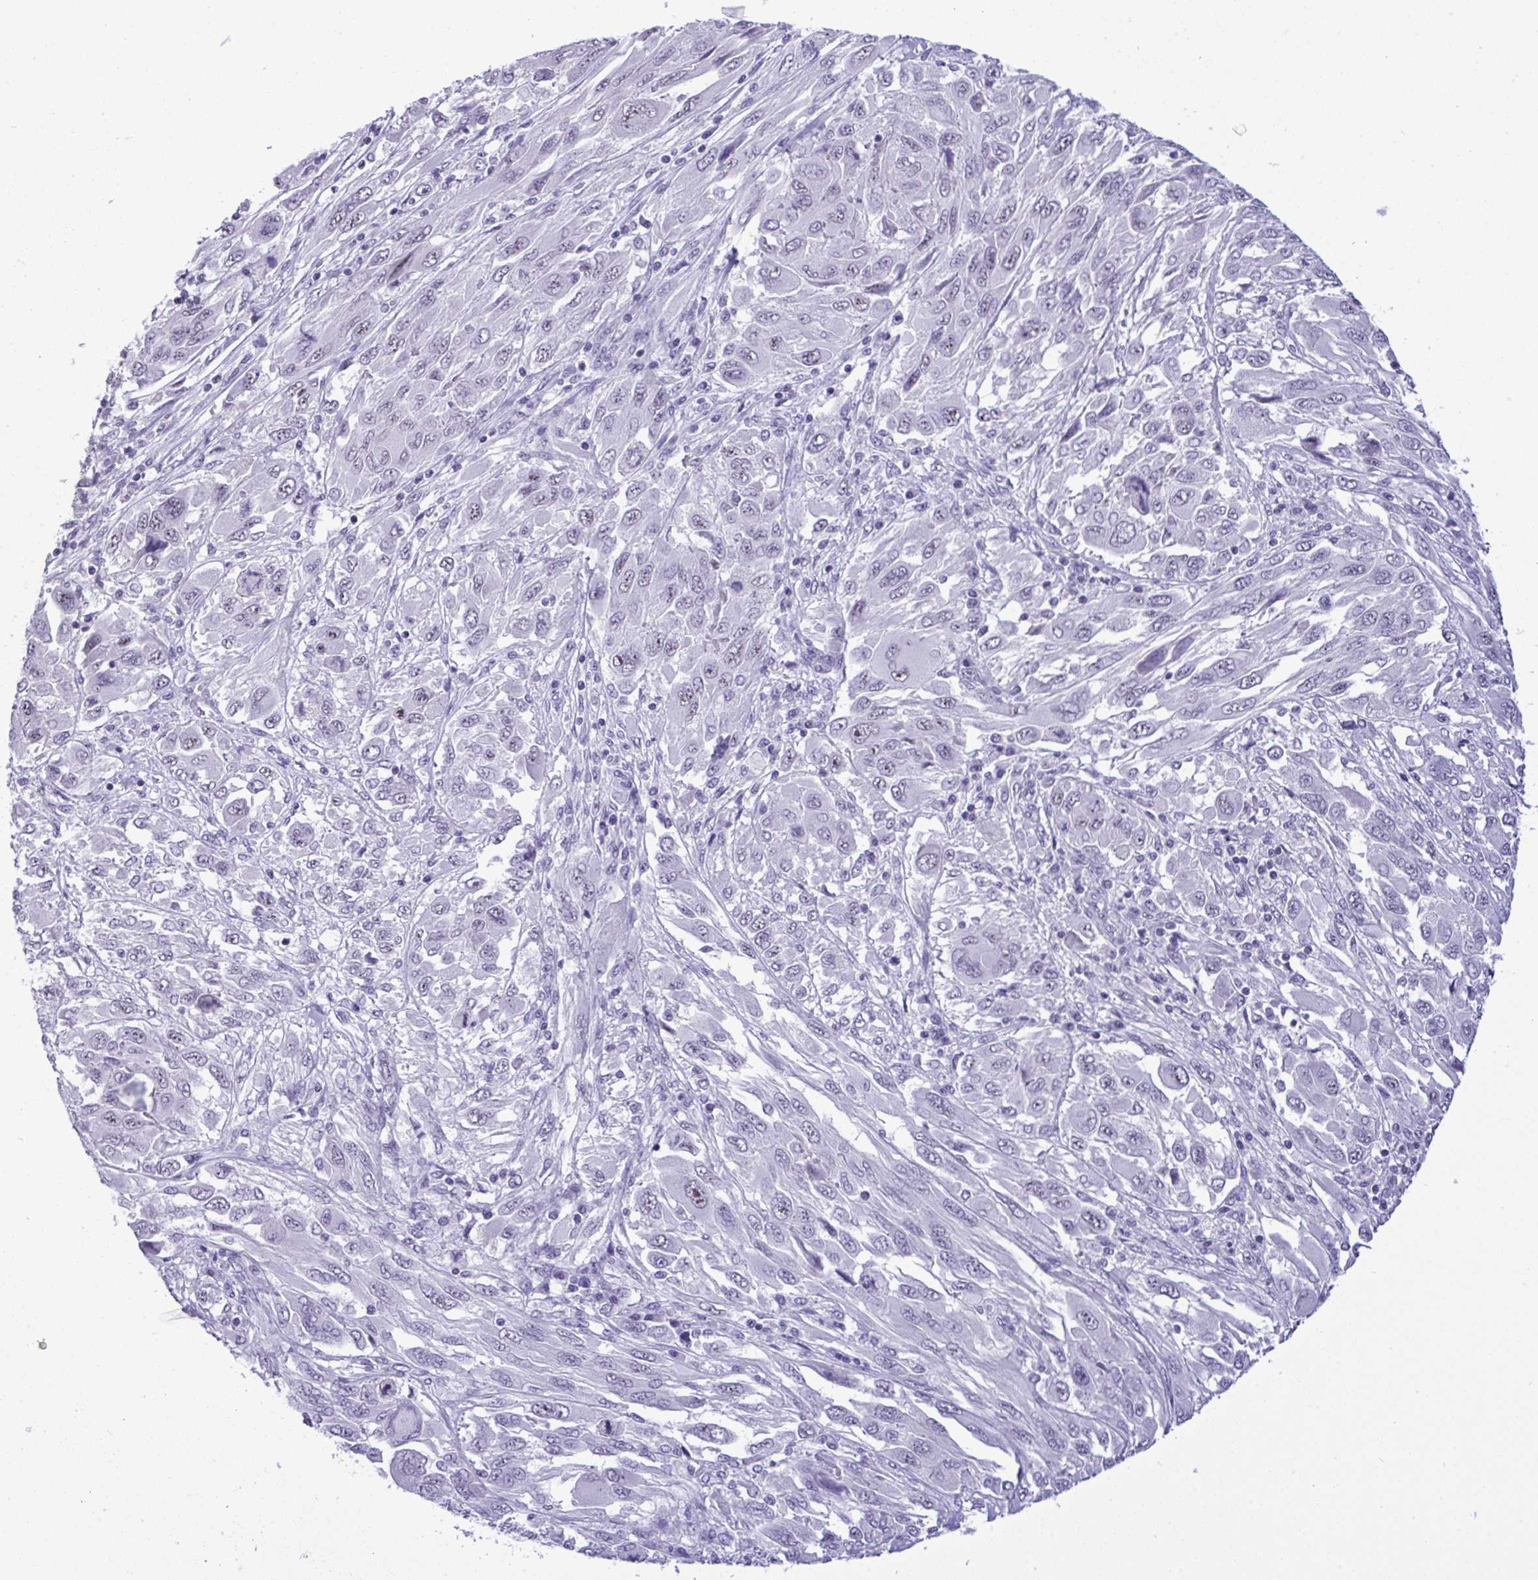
{"staining": {"intensity": "negative", "quantity": "none", "location": "none"}, "tissue": "melanoma", "cell_type": "Tumor cells", "image_type": "cancer", "snomed": [{"axis": "morphology", "description": "Malignant melanoma, NOS"}, {"axis": "topography", "description": "Skin"}], "caption": "Tumor cells show no significant expression in malignant melanoma.", "gene": "YBX2", "patient": {"sex": "female", "age": 91}}